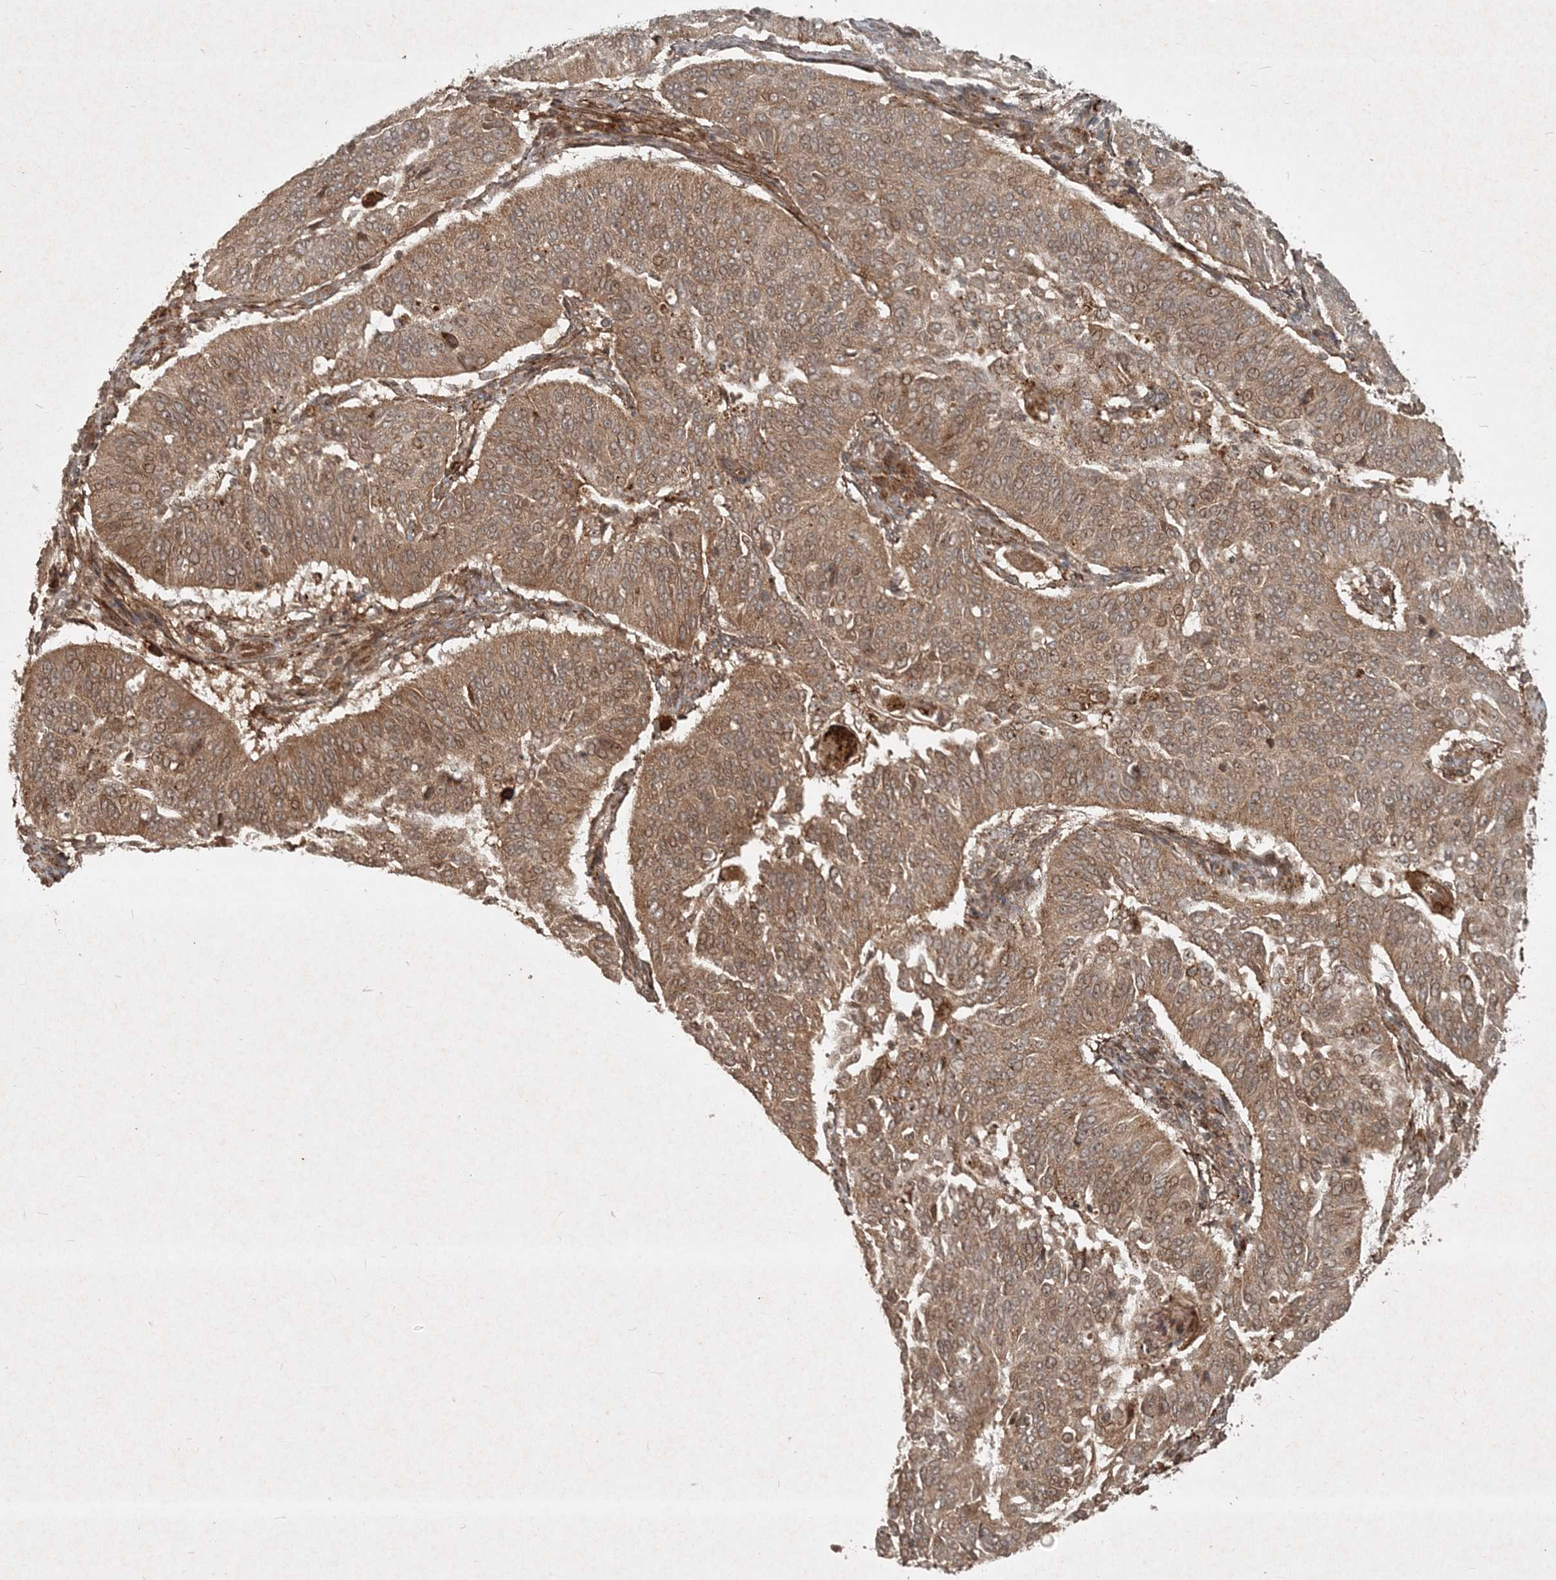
{"staining": {"intensity": "moderate", "quantity": ">75%", "location": "cytoplasmic/membranous"}, "tissue": "cervical cancer", "cell_type": "Tumor cells", "image_type": "cancer", "snomed": [{"axis": "morphology", "description": "Normal tissue, NOS"}, {"axis": "morphology", "description": "Squamous cell carcinoma, NOS"}, {"axis": "topography", "description": "Cervix"}], "caption": "The image shows staining of cervical cancer, revealing moderate cytoplasmic/membranous protein expression (brown color) within tumor cells.", "gene": "NARS1", "patient": {"sex": "female", "age": 39}}